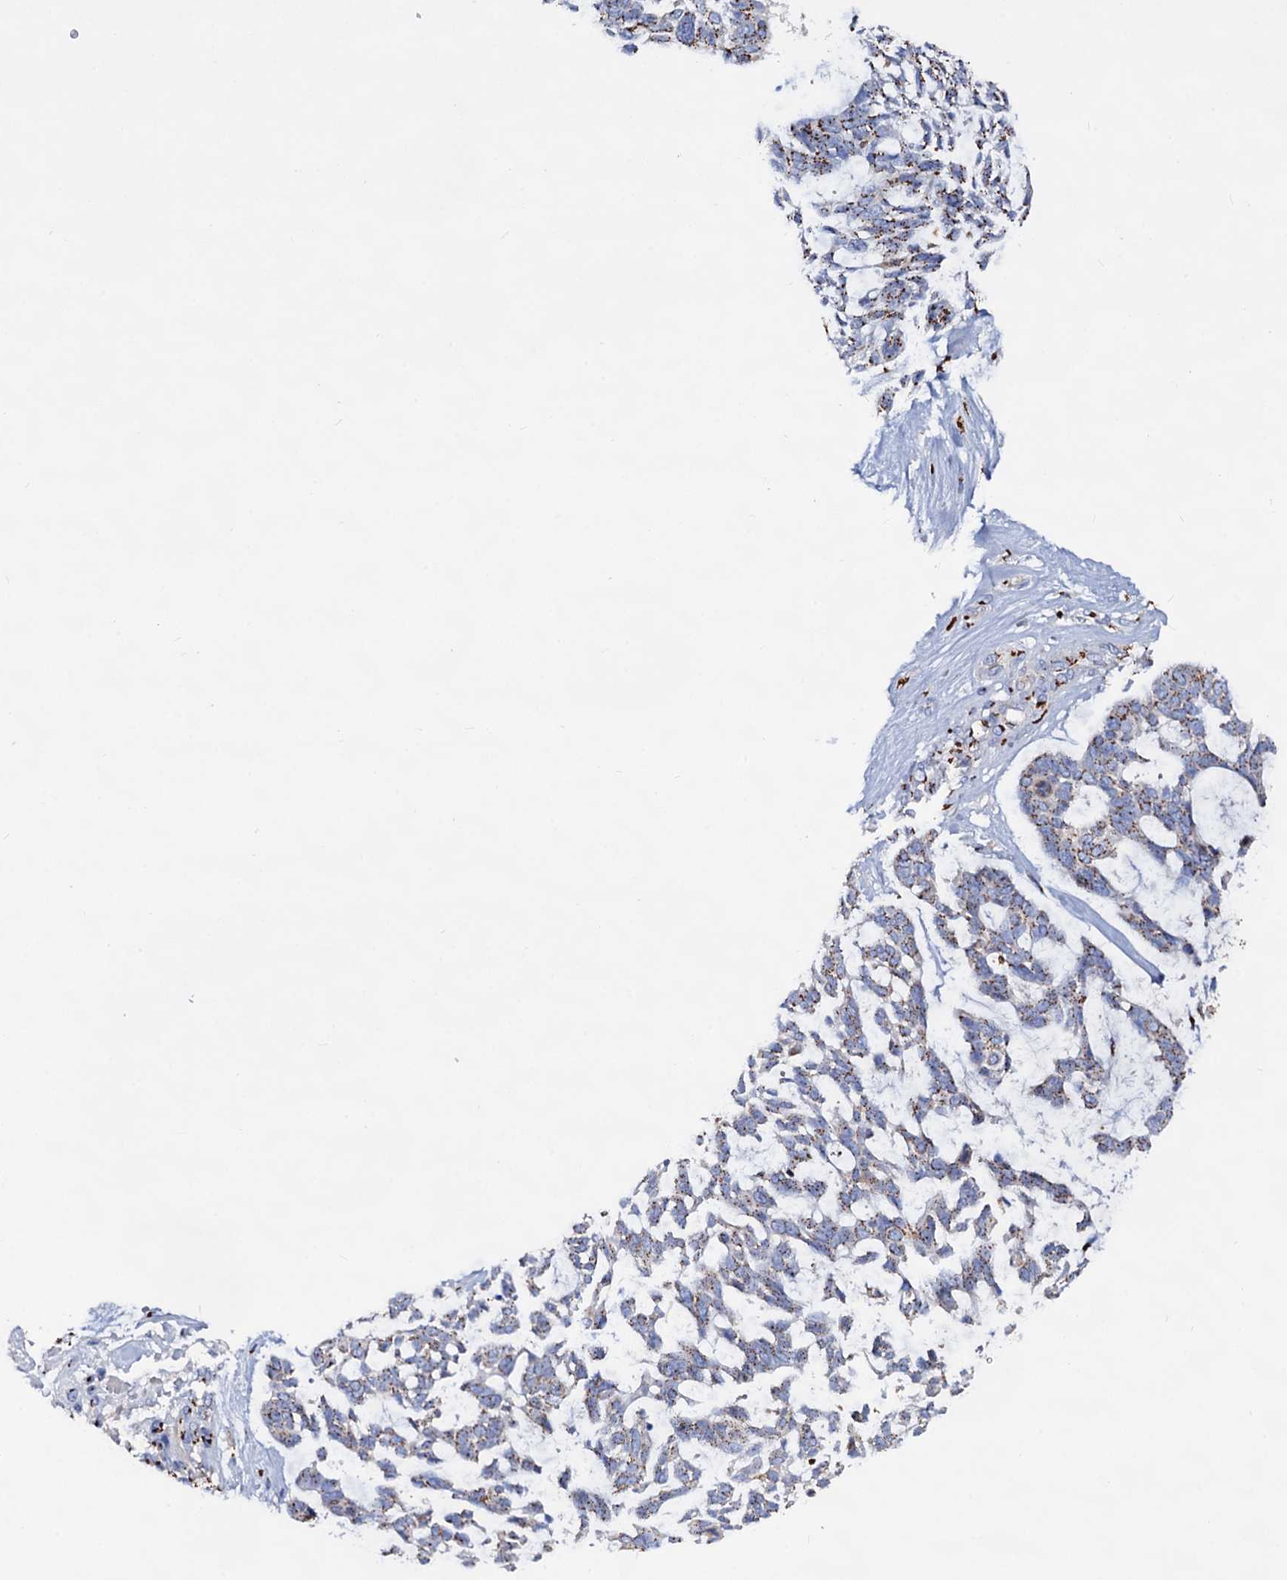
{"staining": {"intensity": "moderate", "quantity": ">75%", "location": "cytoplasmic/membranous"}, "tissue": "skin cancer", "cell_type": "Tumor cells", "image_type": "cancer", "snomed": [{"axis": "morphology", "description": "Basal cell carcinoma"}, {"axis": "topography", "description": "Skin"}], "caption": "Skin cancer (basal cell carcinoma) stained for a protein exhibits moderate cytoplasmic/membranous positivity in tumor cells.", "gene": "TM9SF3", "patient": {"sex": "male", "age": 88}}